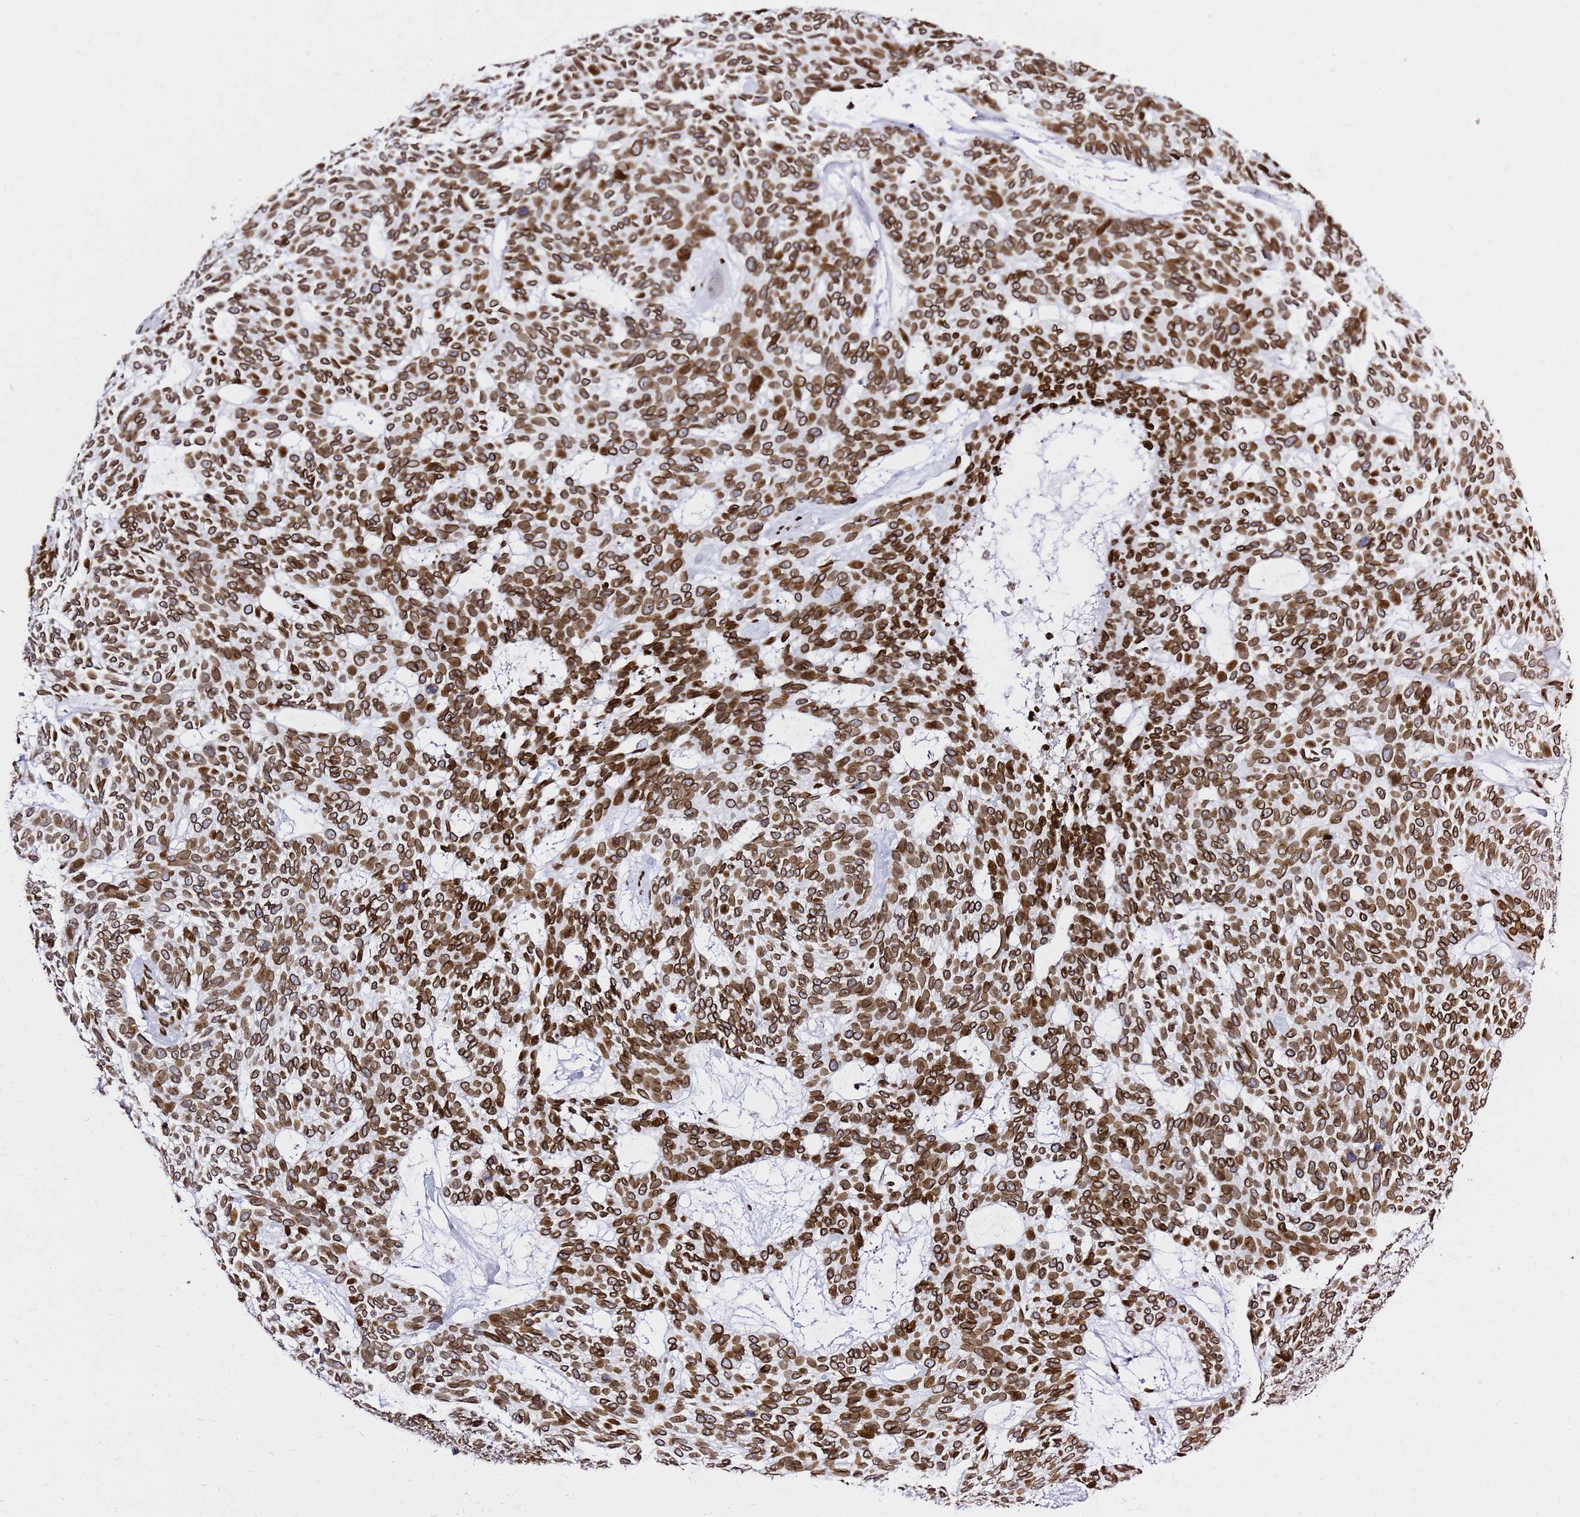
{"staining": {"intensity": "strong", "quantity": ">75%", "location": "cytoplasmic/membranous,nuclear"}, "tissue": "skin cancer", "cell_type": "Tumor cells", "image_type": "cancer", "snomed": [{"axis": "morphology", "description": "Basal cell carcinoma"}, {"axis": "topography", "description": "Skin"}], "caption": "Immunohistochemical staining of basal cell carcinoma (skin) exhibits high levels of strong cytoplasmic/membranous and nuclear protein expression in about >75% of tumor cells.", "gene": "C6orf141", "patient": {"sex": "male", "age": 75}}